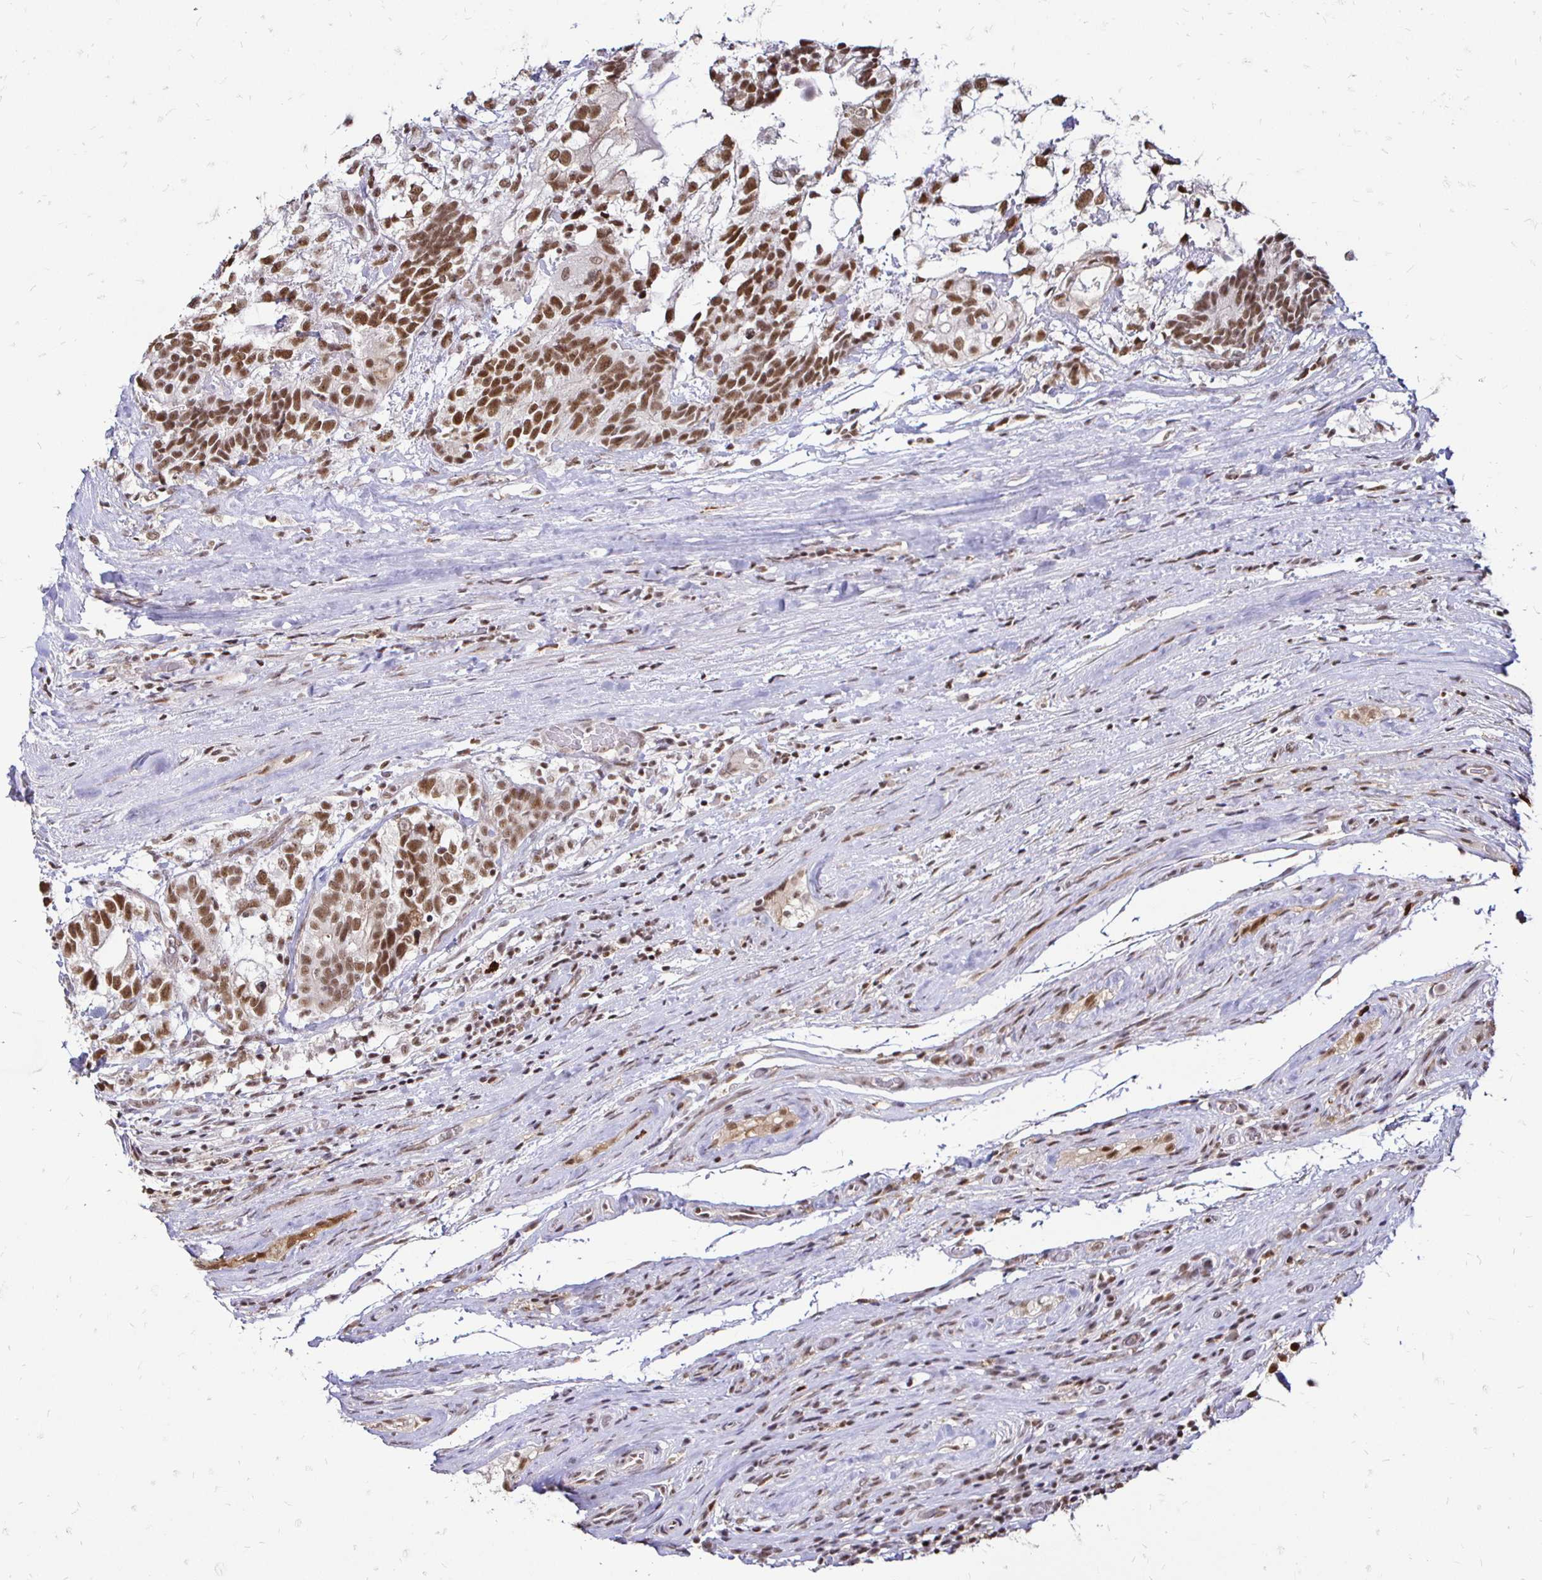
{"staining": {"intensity": "moderate", "quantity": ">75%", "location": "nuclear"}, "tissue": "testis cancer", "cell_type": "Tumor cells", "image_type": "cancer", "snomed": [{"axis": "morphology", "description": "Seminoma, NOS"}, {"axis": "morphology", "description": "Carcinoma, Embryonal, NOS"}, {"axis": "topography", "description": "Testis"}], "caption": "Immunohistochemical staining of human testis cancer displays medium levels of moderate nuclear positivity in approximately >75% of tumor cells.", "gene": "SIN3A", "patient": {"sex": "male", "age": 41}}